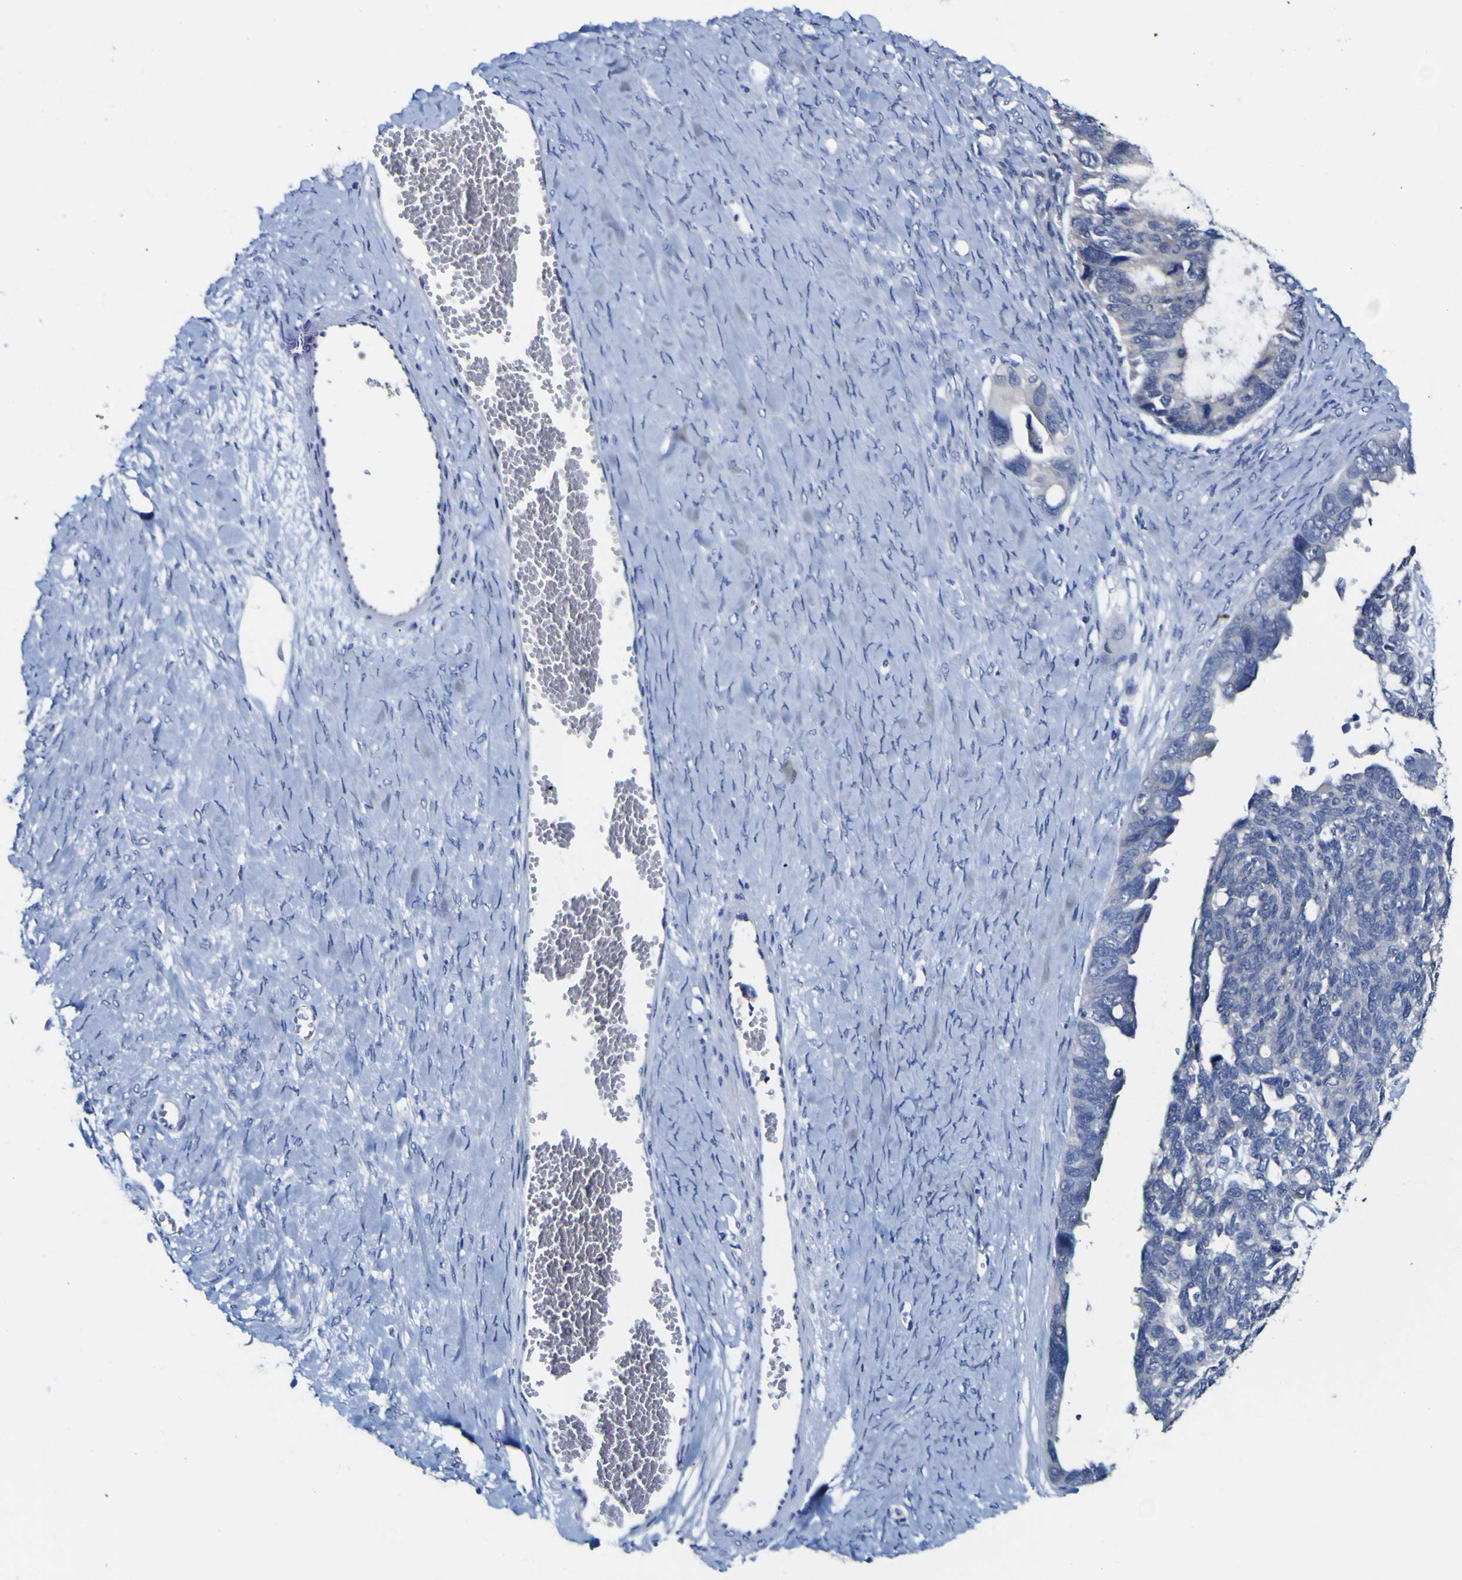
{"staining": {"intensity": "negative", "quantity": "none", "location": "none"}, "tissue": "ovarian cancer", "cell_type": "Tumor cells", "image_type": "cancer", "snomed": [{"axis": "morphology", "description": "Cystadenocarcinoma, serous, NOS"}, {"axis": "topography", "description": "Ovary"}], "caption": "Human serous cystadenocarcinoma (ovarian) stained for a protein using immunohistochemistry exhibits no staining in tumor cells.", "gene": "CASP6", "patient": {"sex": "female", "age": 79}}